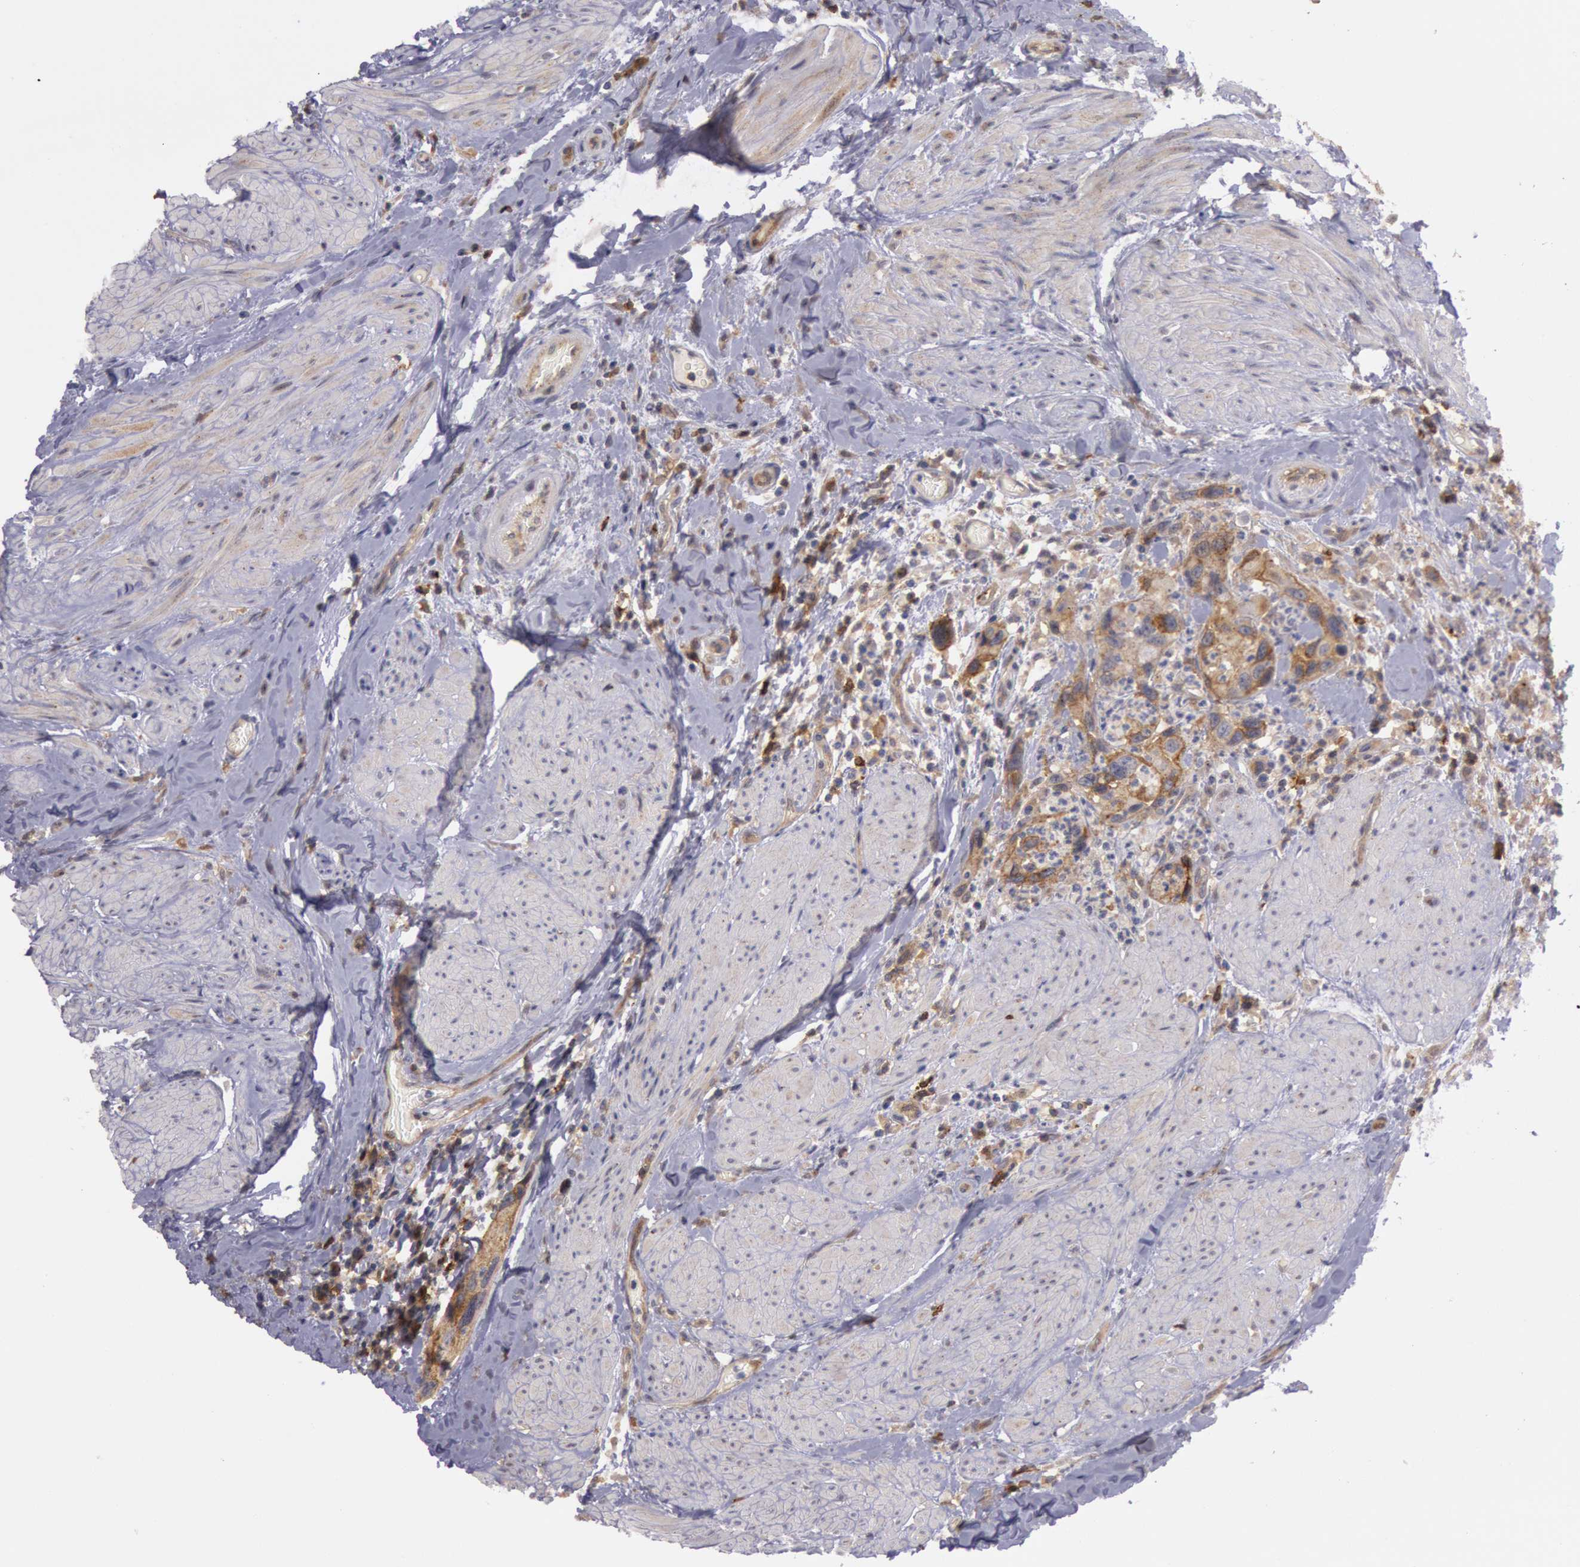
{"staining": {"intensity": "strong", "quantity": ">75%", "location": "cytoplasmic/membranous"}, "tissue": "urothelial cancer", "cell_type": "Tumor cells", "image_type": "cancer", "snomed": [{"axis": "morphology", "description": "Urothelial carcinoma, High grade"}, {"axis": "topography", "description": "Urinary bladder"}], "caption": "Urothelial cancer stained with a protein marker reveals strong staining in tumor cells.", "gene": "TRIB2", "patient": {"sex": "male", "age": 66}}